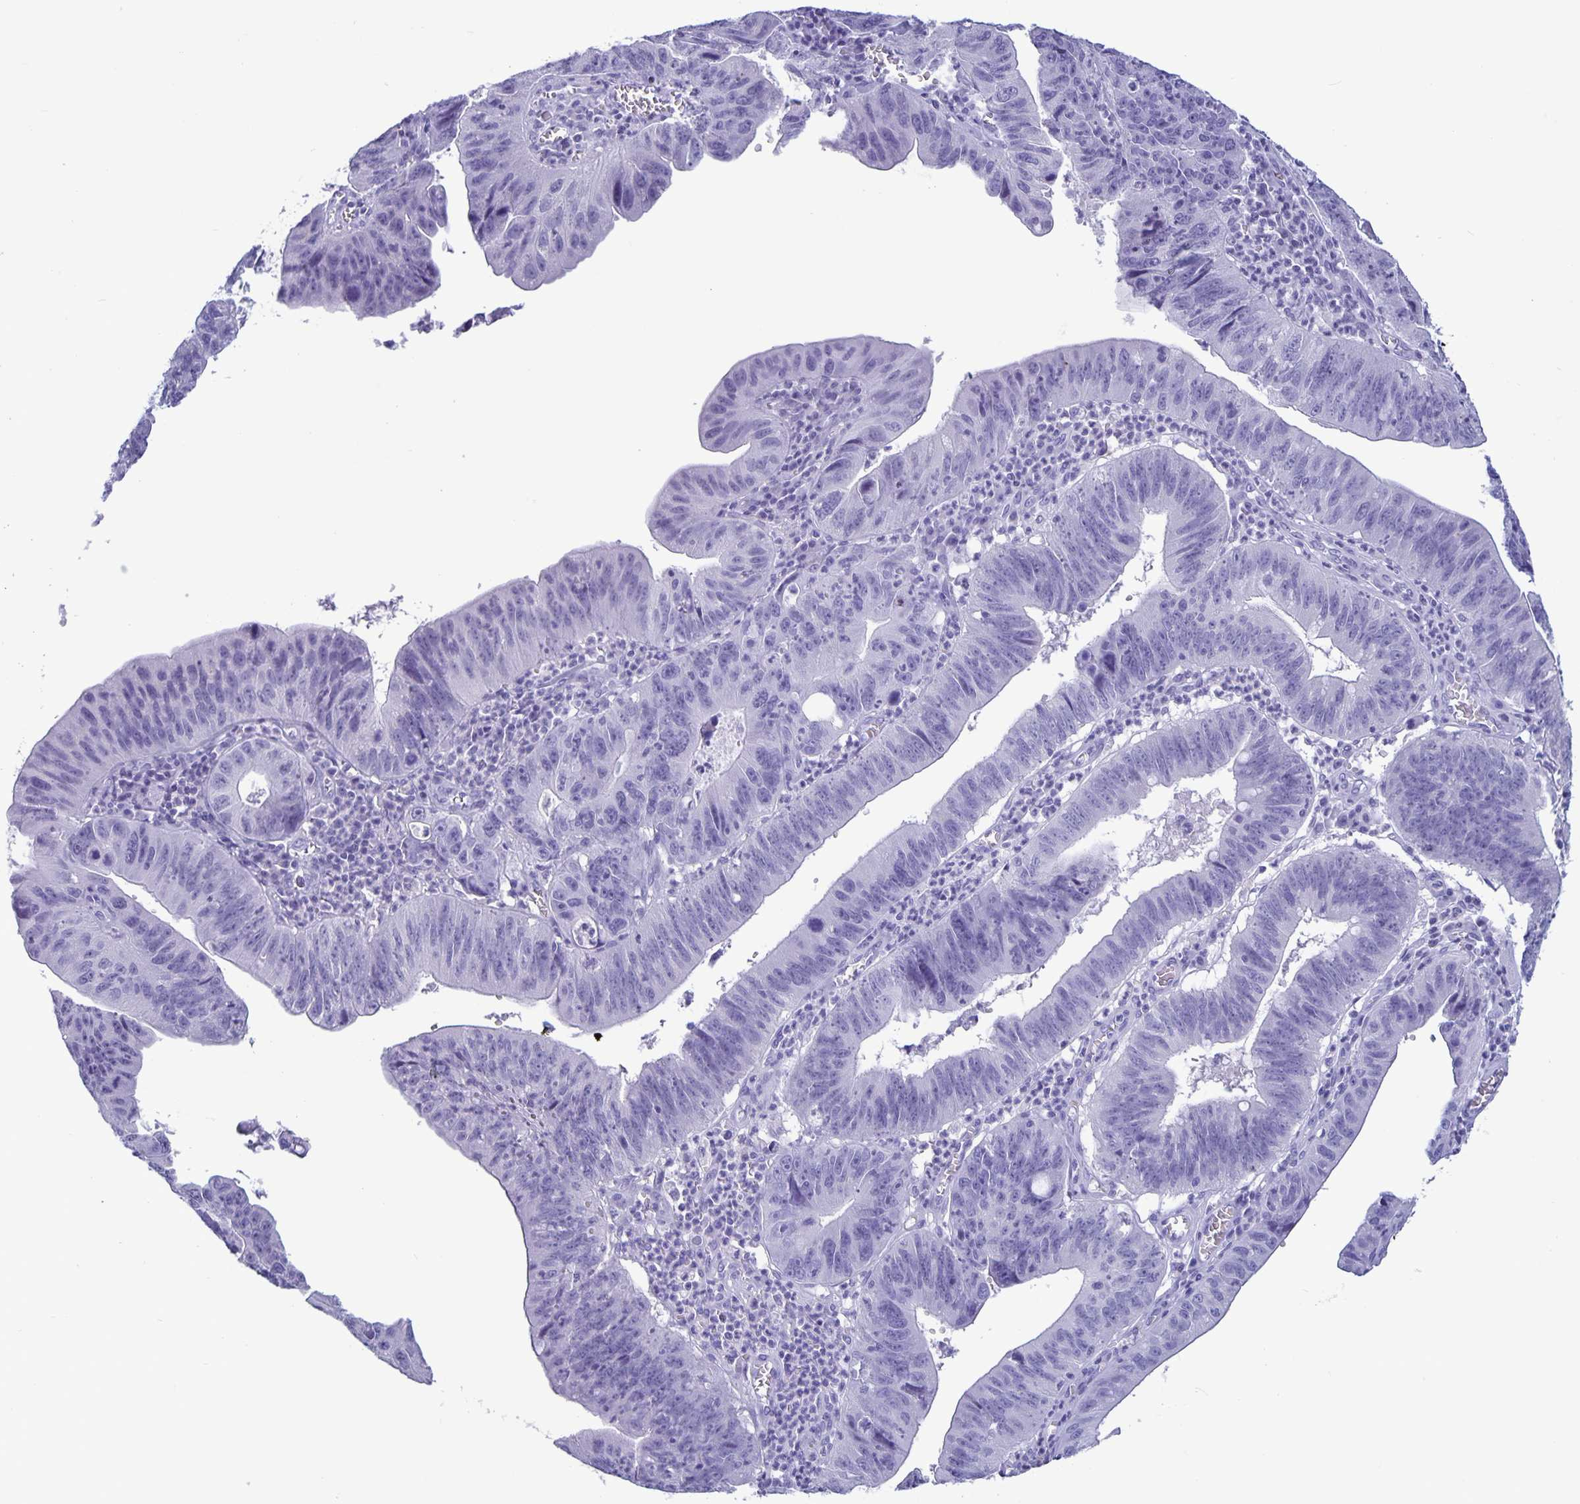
{"staining": {"intensity": "negative", "quantity": "none", "location": "none"}, "tissue": "stomach cancer", "cell_type": "Tumor cells", "image_type": "cancer", "snomed": [{"axis": "morphology", "description": "Adenocarcinoma, NOS"}, {"axis": "topography", "description": "Stomach"}], "caption": "Tumor cells are negative for brown protein staining in stomach adenocarcinoma.", "gene": "BPIFA3", "patient": {"sex": "male", "age": 59}}